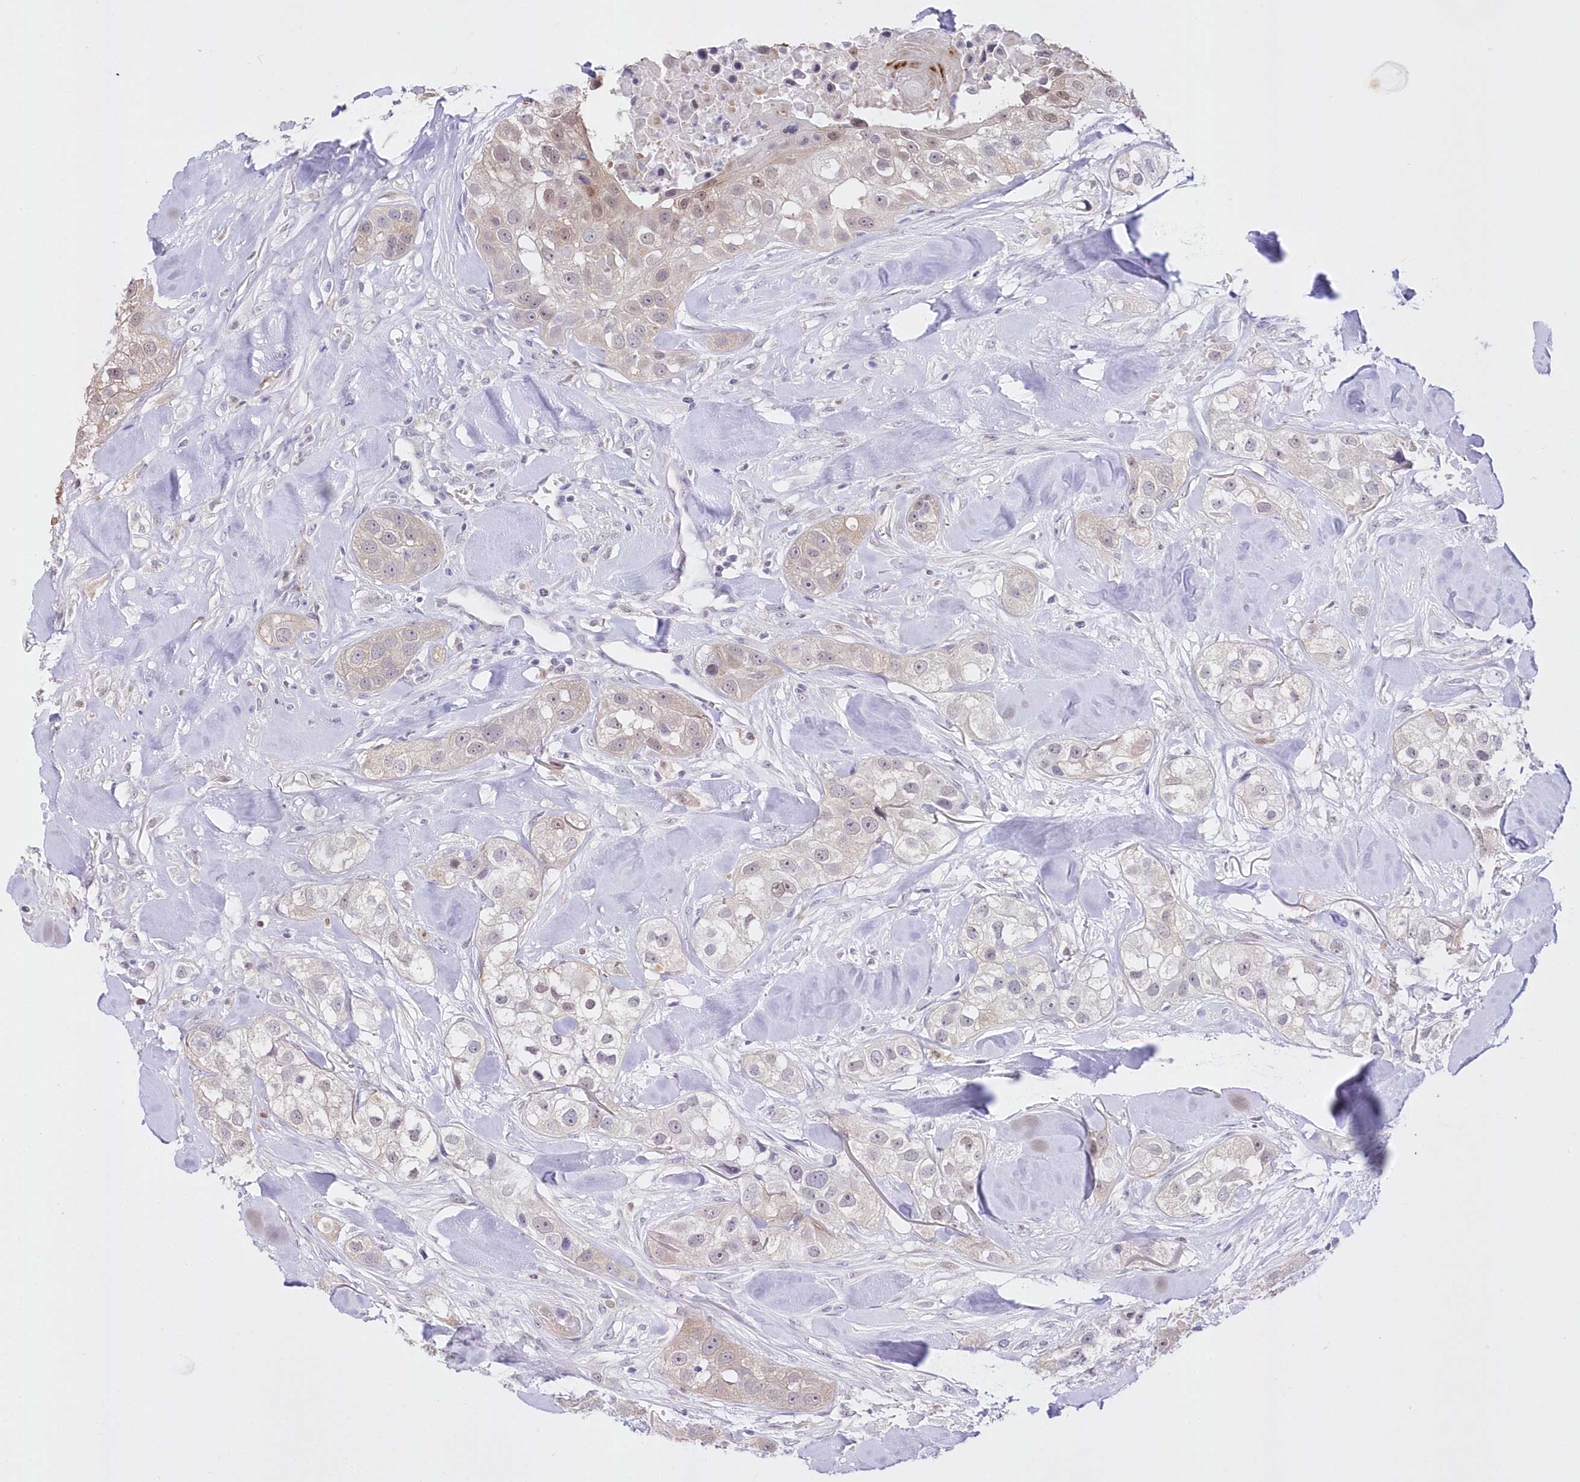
{"staining": {"intensity": "negative", "quantity": "none", "location": "none"}, "tissue": "head and neck cancer", "cell_type": "Tumor cells", "image_type": "cancer", "snomed": [{"axis": "morphology", "description": "Normal tissue, NOS"}, {"axis": "morphology", "description": "Squamous cell carcinoma, NOS"}, {"axis": "topography", "description": "Skeletal muscle"}, {"axis": "topography", "description": "Head-Neck"}], "caption": "Immunohistochemical staining of head and neck cancer (squamous cell carcinoma) reveals no significant staining in tumor cells. (DAB immunohistochemistry with hematoxylin counter stain).", "gene": "UBA6", "patient": {"sex": "male", "age": 51}}